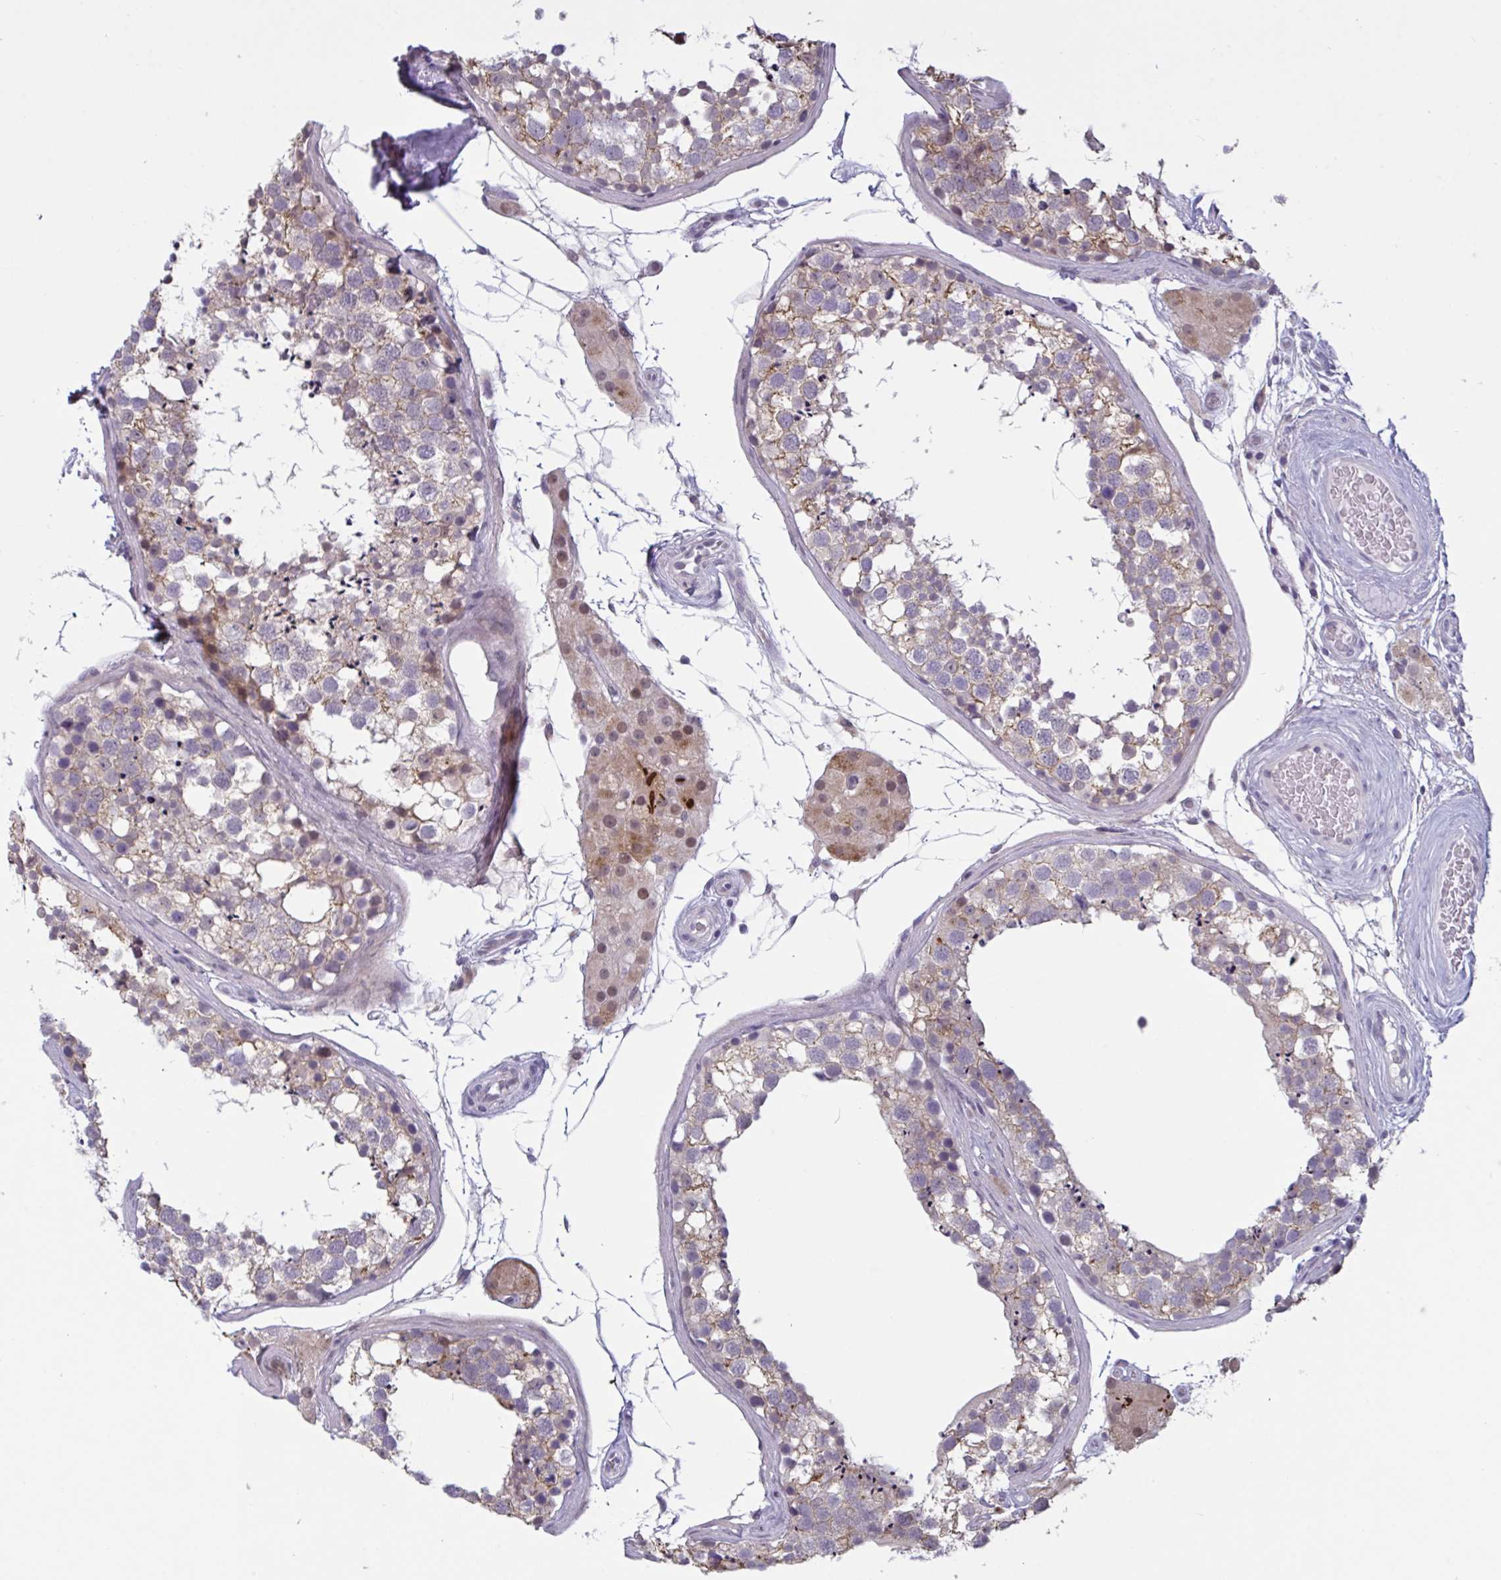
{"staining": {"intensity": "weak", "quantity": "25%-75%", "location": "cytoplasmic/membranous"}, "tissue": "testis", "cell_type": "Cells in seminiferous ducts", "image_type": "normal", "snomed": [{"axis": "morphology", "description": "Normal tissue, NOS"}, {"axis": "morphology", "description": "Seminoma, NOS"}, {"axis": "topography", "description": "Testis"}], "caption": "Cells in seminiferous ducts display weak cytoplasmic/membranous staining in about 25%-75% of cells in benign testis. The protein of interest is shown in brown color, while the nuclei are stained blue.", "gene": "TCEAL8", "patient": {"sex": "male", "age": 65}}